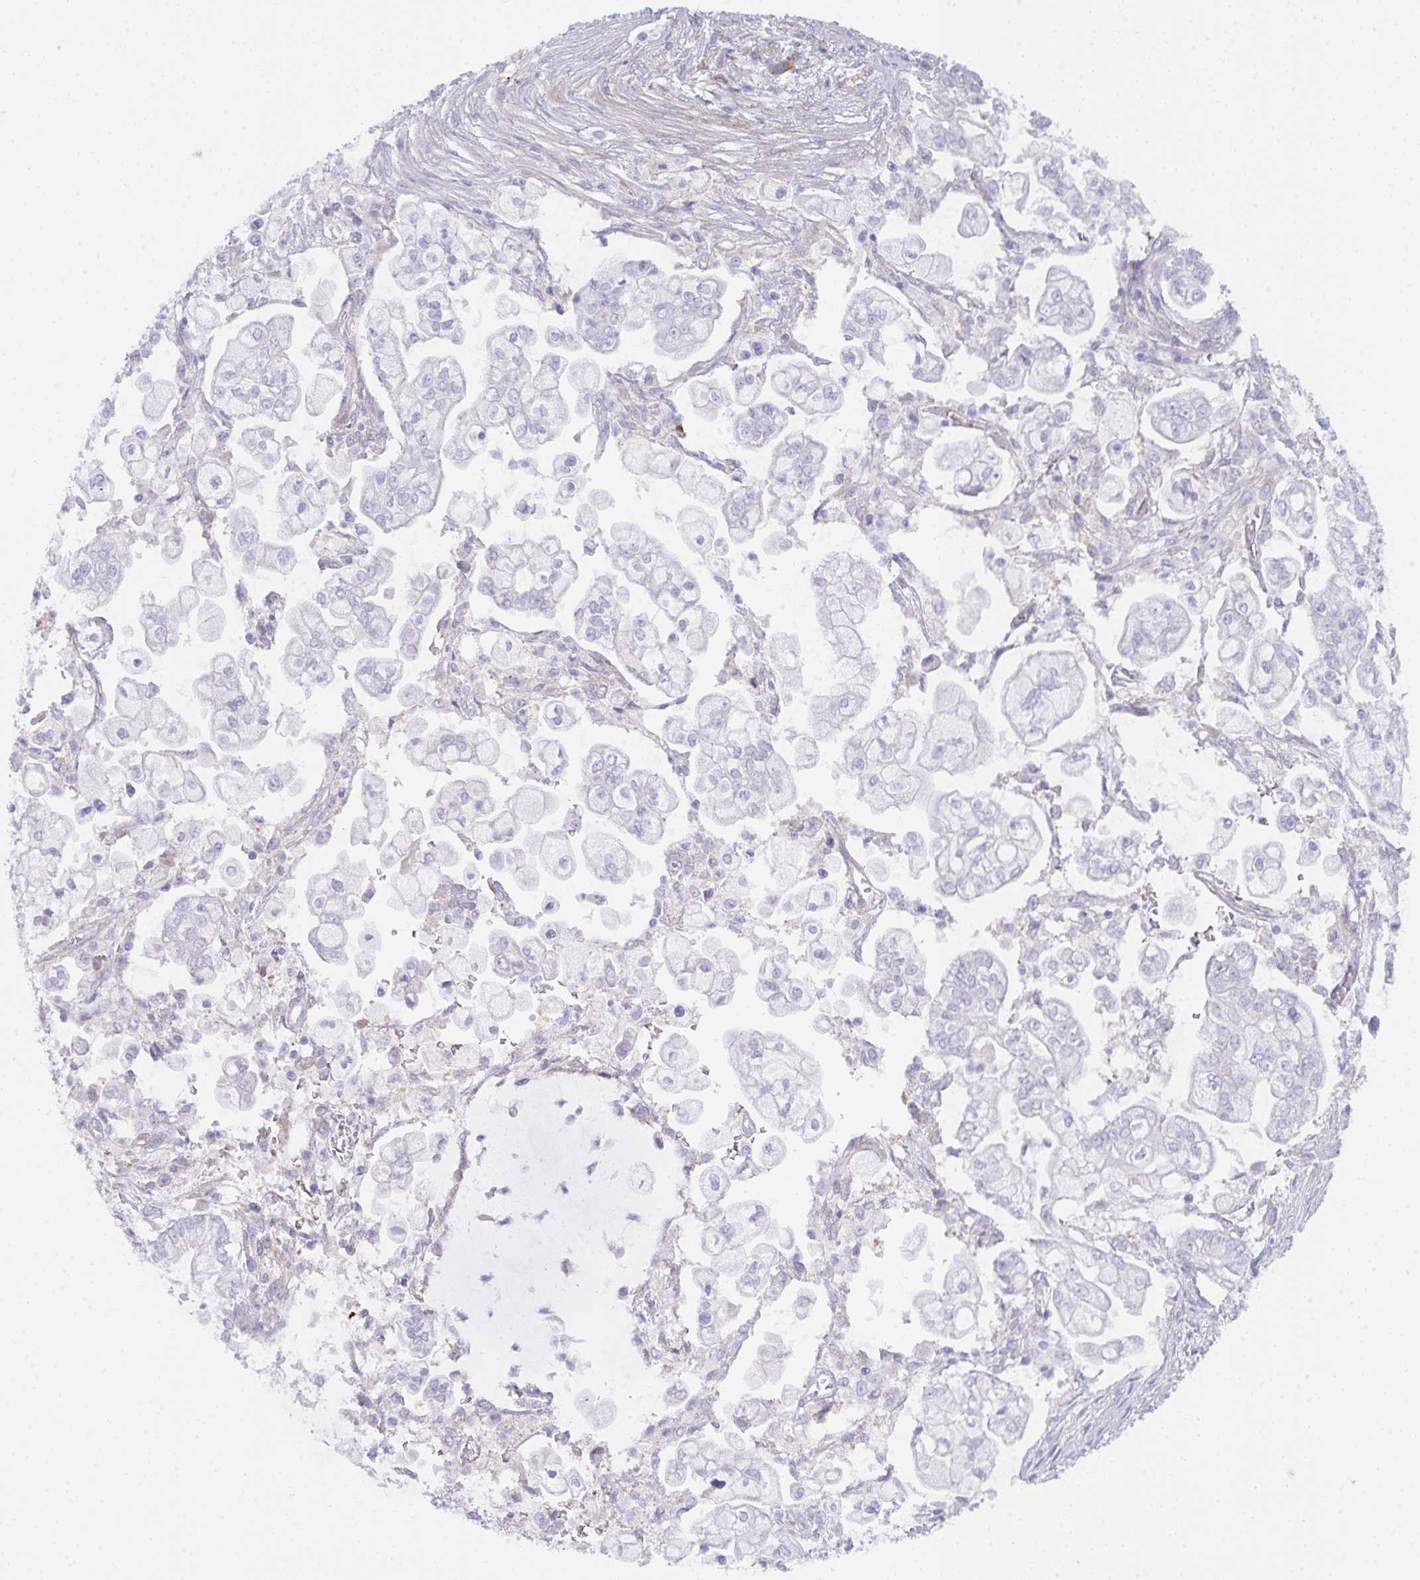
{"staining": {"intensity": "negative", "quantity": "none", "location": "none"}, "tissue": "pancreatic cancer", "cell_type": "Tumor cells", "image_type": "cancer", "snomed": [{"axis": "morphology", "description": "Adenocarcinoma, NOS"}, {"axis": "topography", "description": "Pancreas"}], "caption": "This is a image of immunohistochemistry (IHC) staining of adenocarcinoma (pancreatic), which shows no positivity in tumor cells.", "gene": "GAB1", "patient": {"sex": "female", "age": 69}}